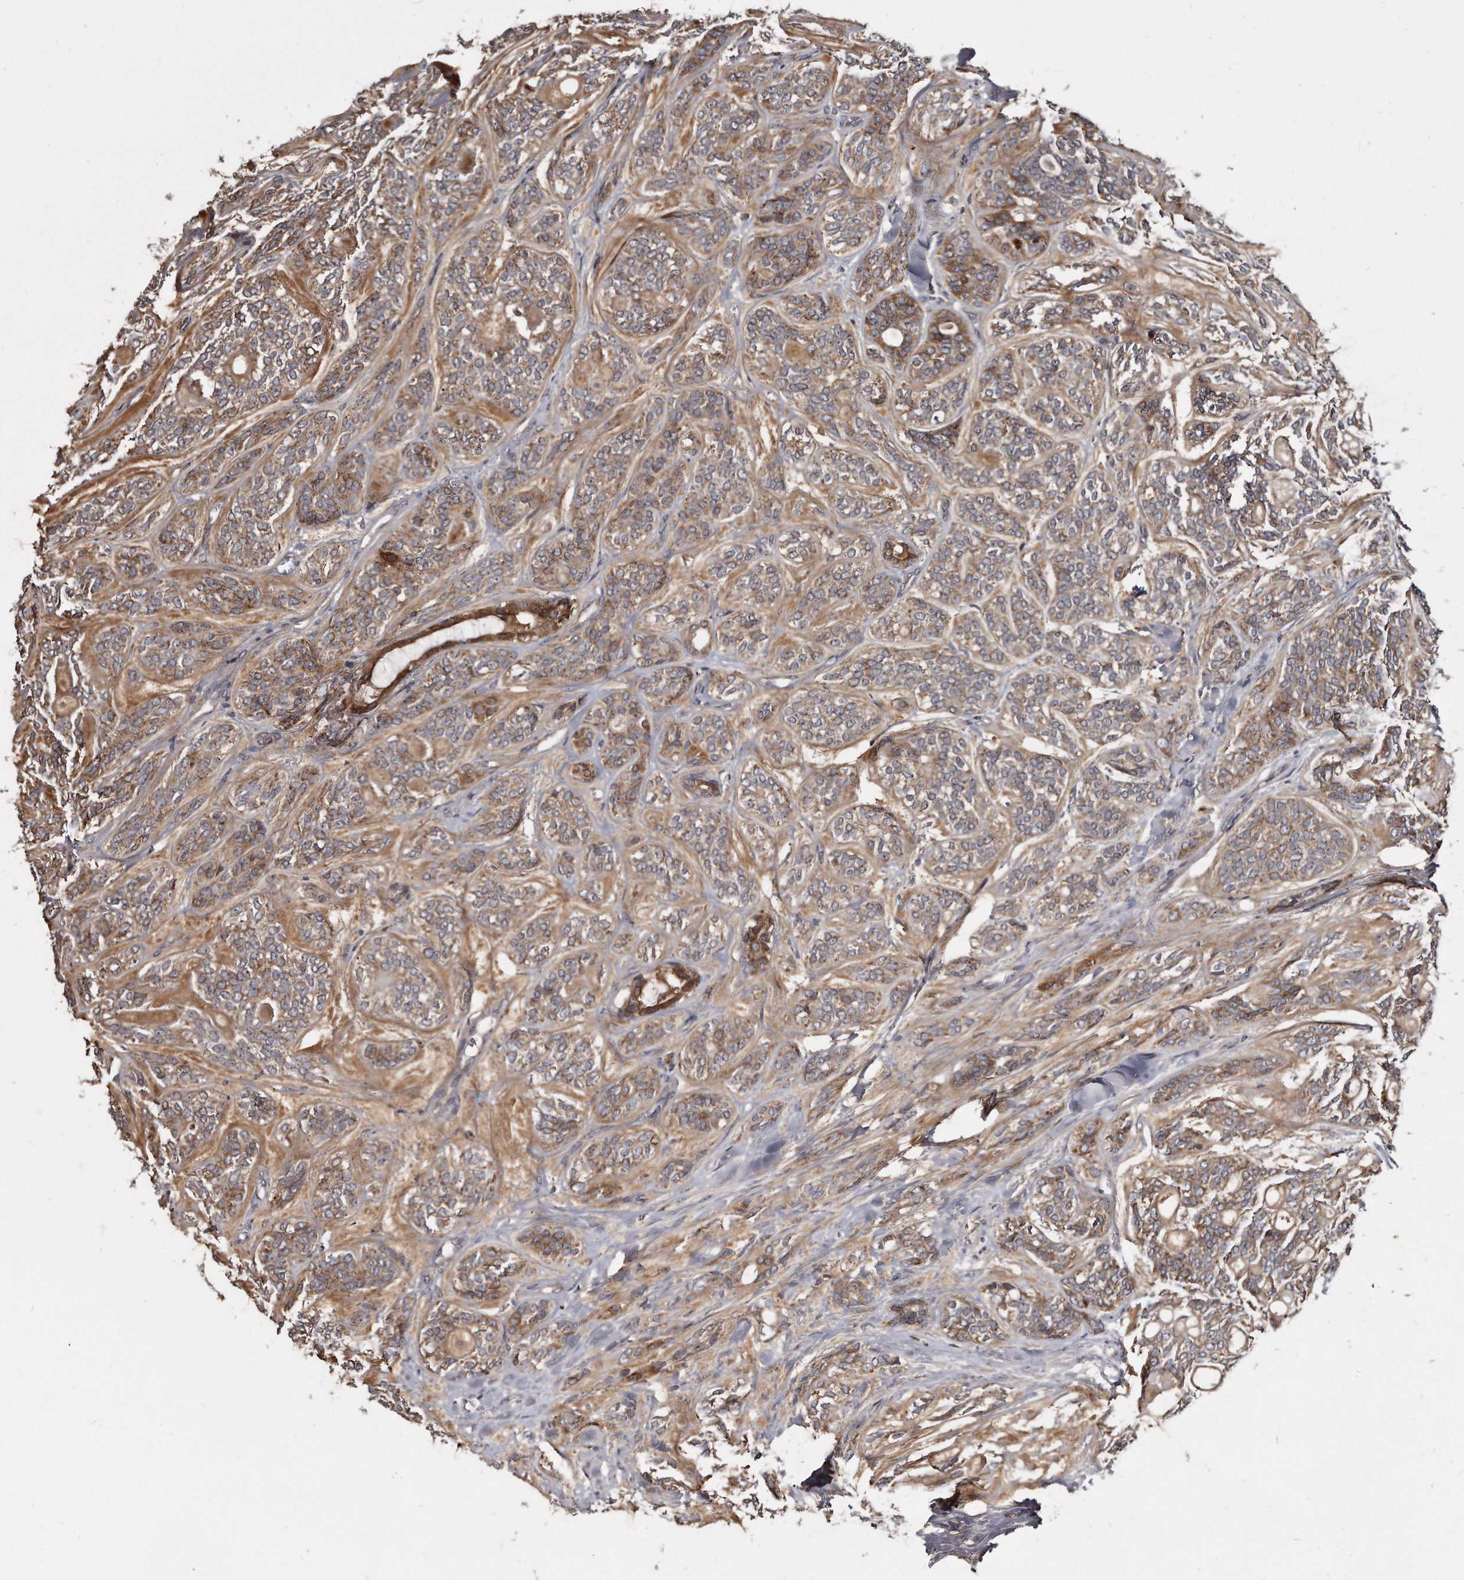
{"staining": {"intensity": "moderate", "quantity": ">75%", "location": "cytoplasmic/membranous"}, "tissue": "head and neck cancer", "cell_type": "Tumor cells", "image_type": "cancer", "snomed": [{"axis": "morphology", "description": "Adenocarcinoma, NOS"}, {"axis": "topography", "description": "Head-Neck"}], "caption": "Immunohistochemistry staining of head and neck adenocarcinoma, which displays medium levels of moderate cytoplasmic/membranous expression in about >75% of tumor cells indicating moderate cytoplasmic/membranous protein positivity. The staining was performed using DAB (3,3'-diaminobenzidine) (brown) for protein detection and nuclei were counterstained in hematoxylin (blue).", "gene": "FAM136A", "patient": {"sex": "male", "age": 66}}